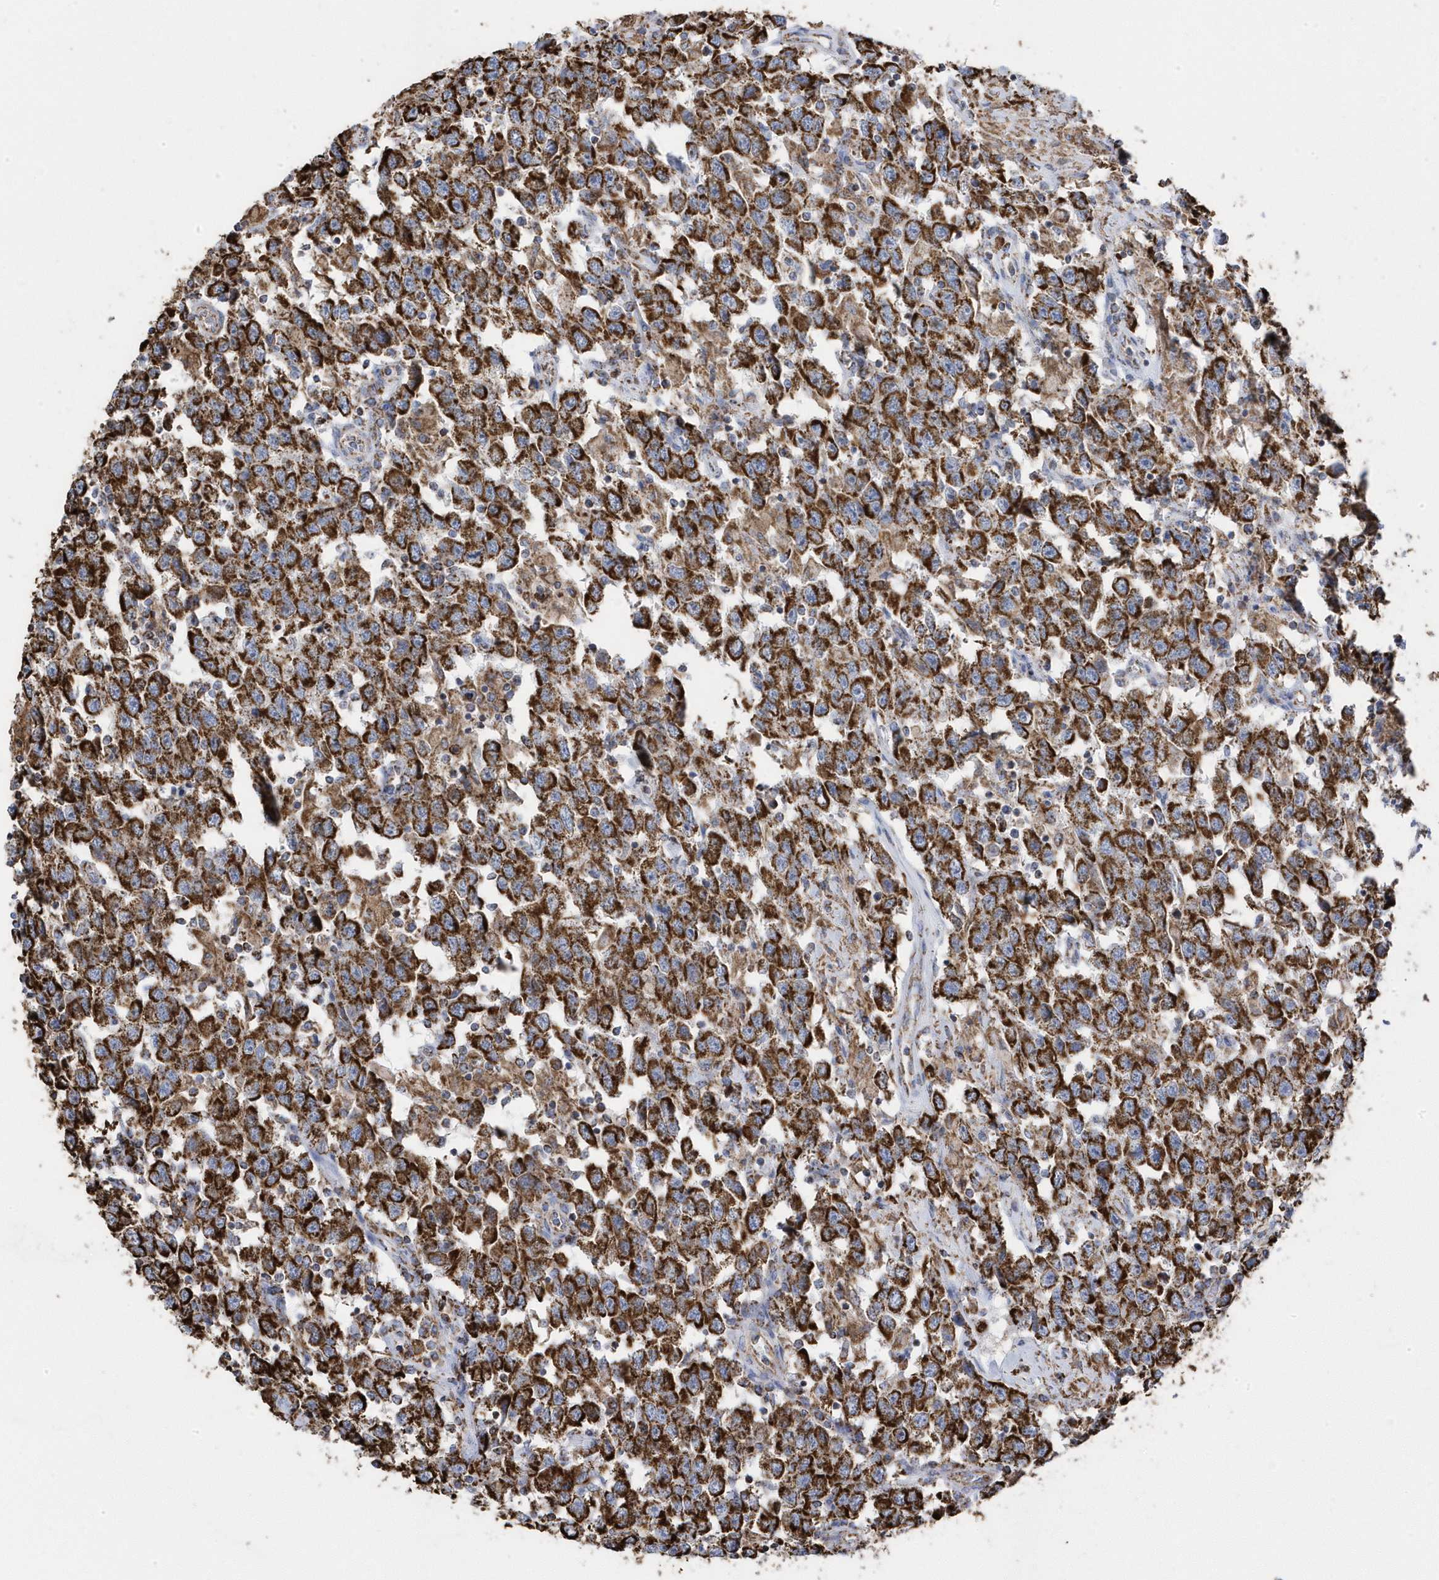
{"staining": {"intensity": "strong", "quantity": ">75%", "location": "cytoplasmic/membranous"}, "tissue": "testis cancer", "cell_type": "Tumor cells", "image_type": "cancer", "snomed": [{"axis": "morphology", "description": "Seminoma, NOS"}, {"axis": "topography", "description": "Testis"}], "caption": "Testis cancer stained for a protein (brown) reveals strong cytoplasmic/membranous positive staining in approximately >75% of tumor cells.", "gene": "GTPBP8", "patient": {"sex": "male", "age": 41}}